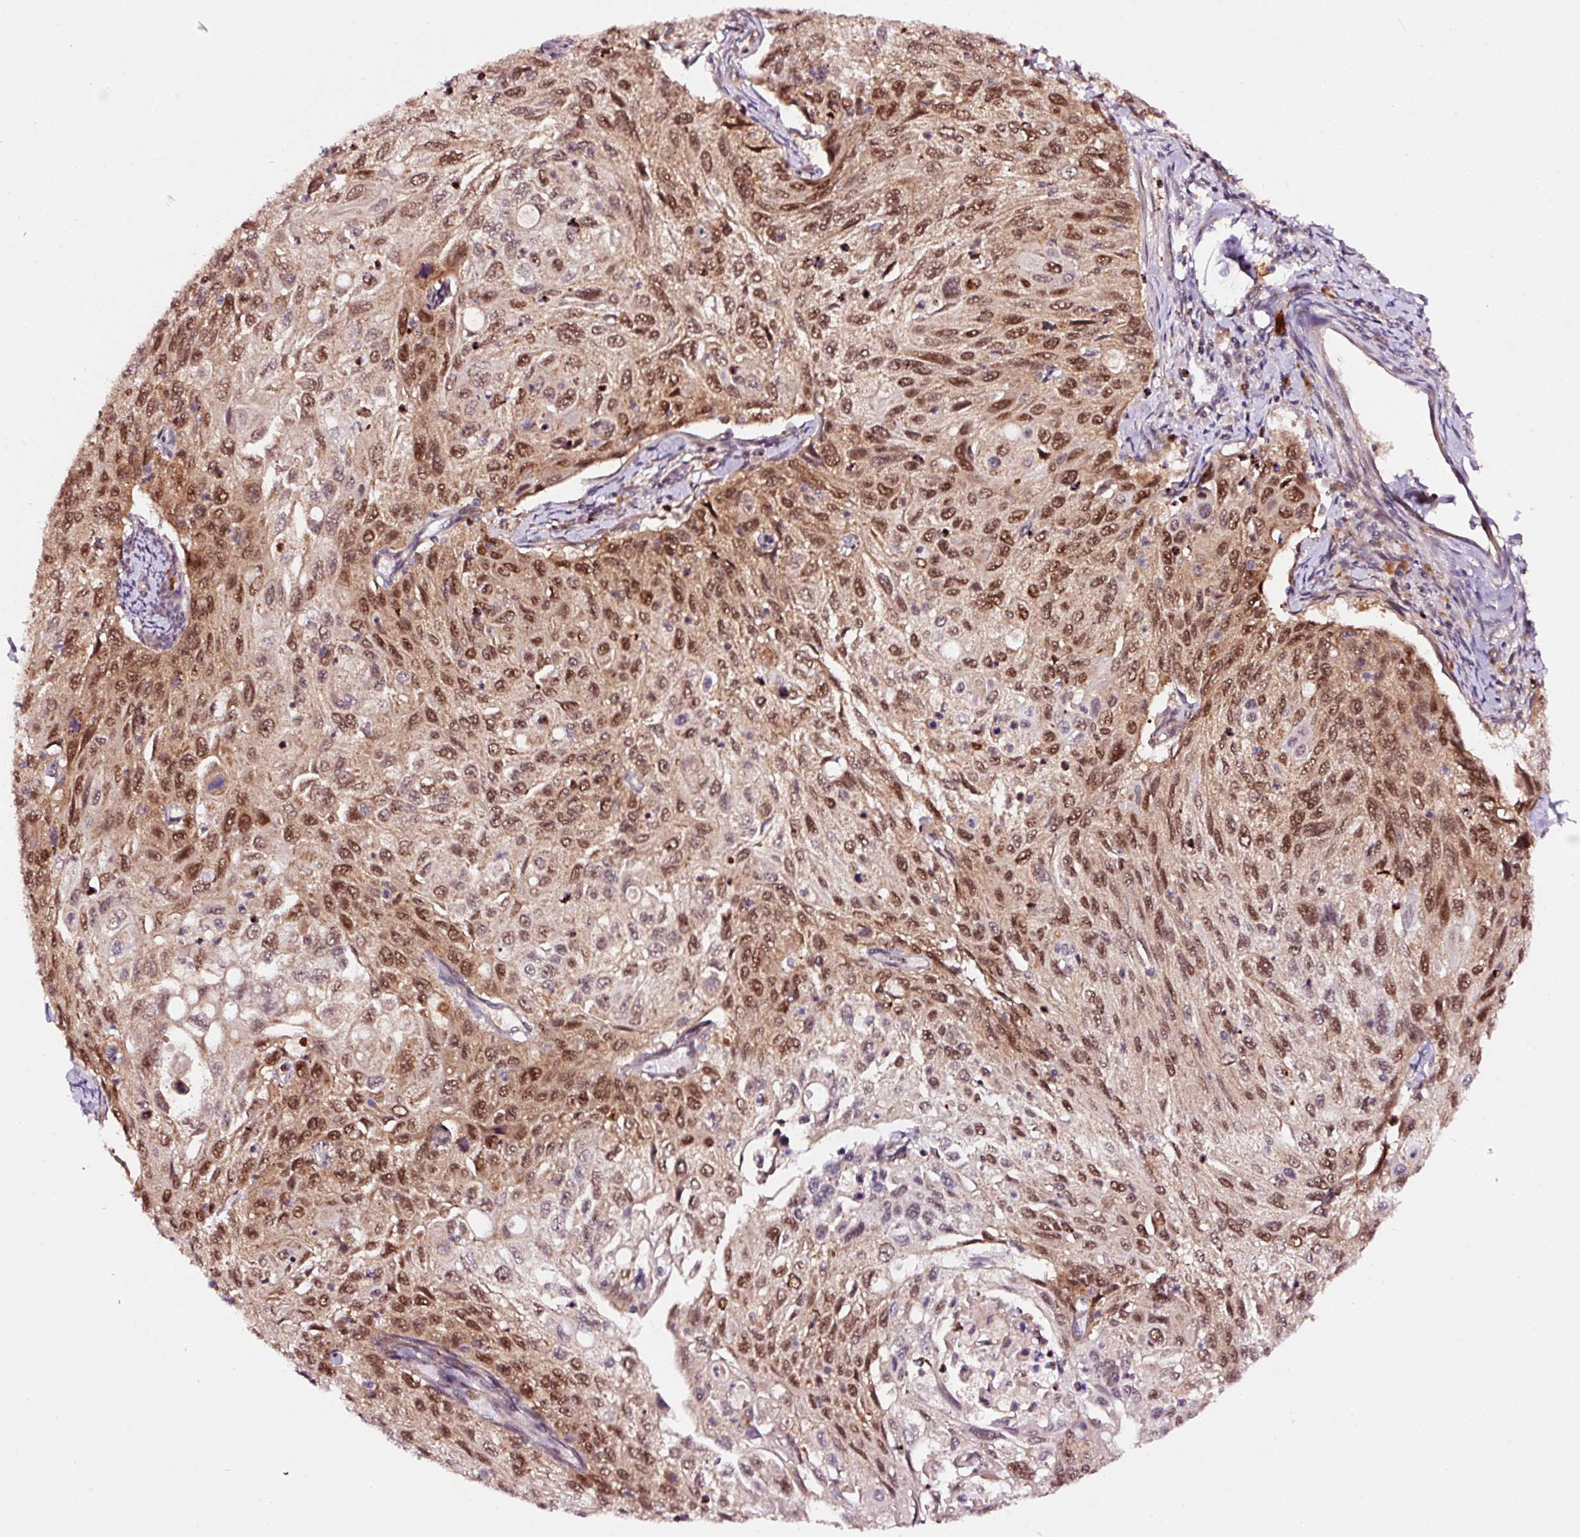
{"staining": {"intensity": "moderate", "quantity": ">75%", "location": "nuclear"}, "tissue": "cervical cancer", "cell_type": "Tumor cells", "image_type": "cancer", "snomed": [{"axis": "morphology", "description": "Squamous cell carcinoma, NOS"}, {"axis": "topography", "description": "Cervix"}], "caption": "This photomicrograph shows immunohistochemistry staining of human cervical cancer, with medium moderate nuclear expression in approximately >75% of tumor cells.", "gene": "RFC4", "patient": {"sex": "female", "age": 70}}